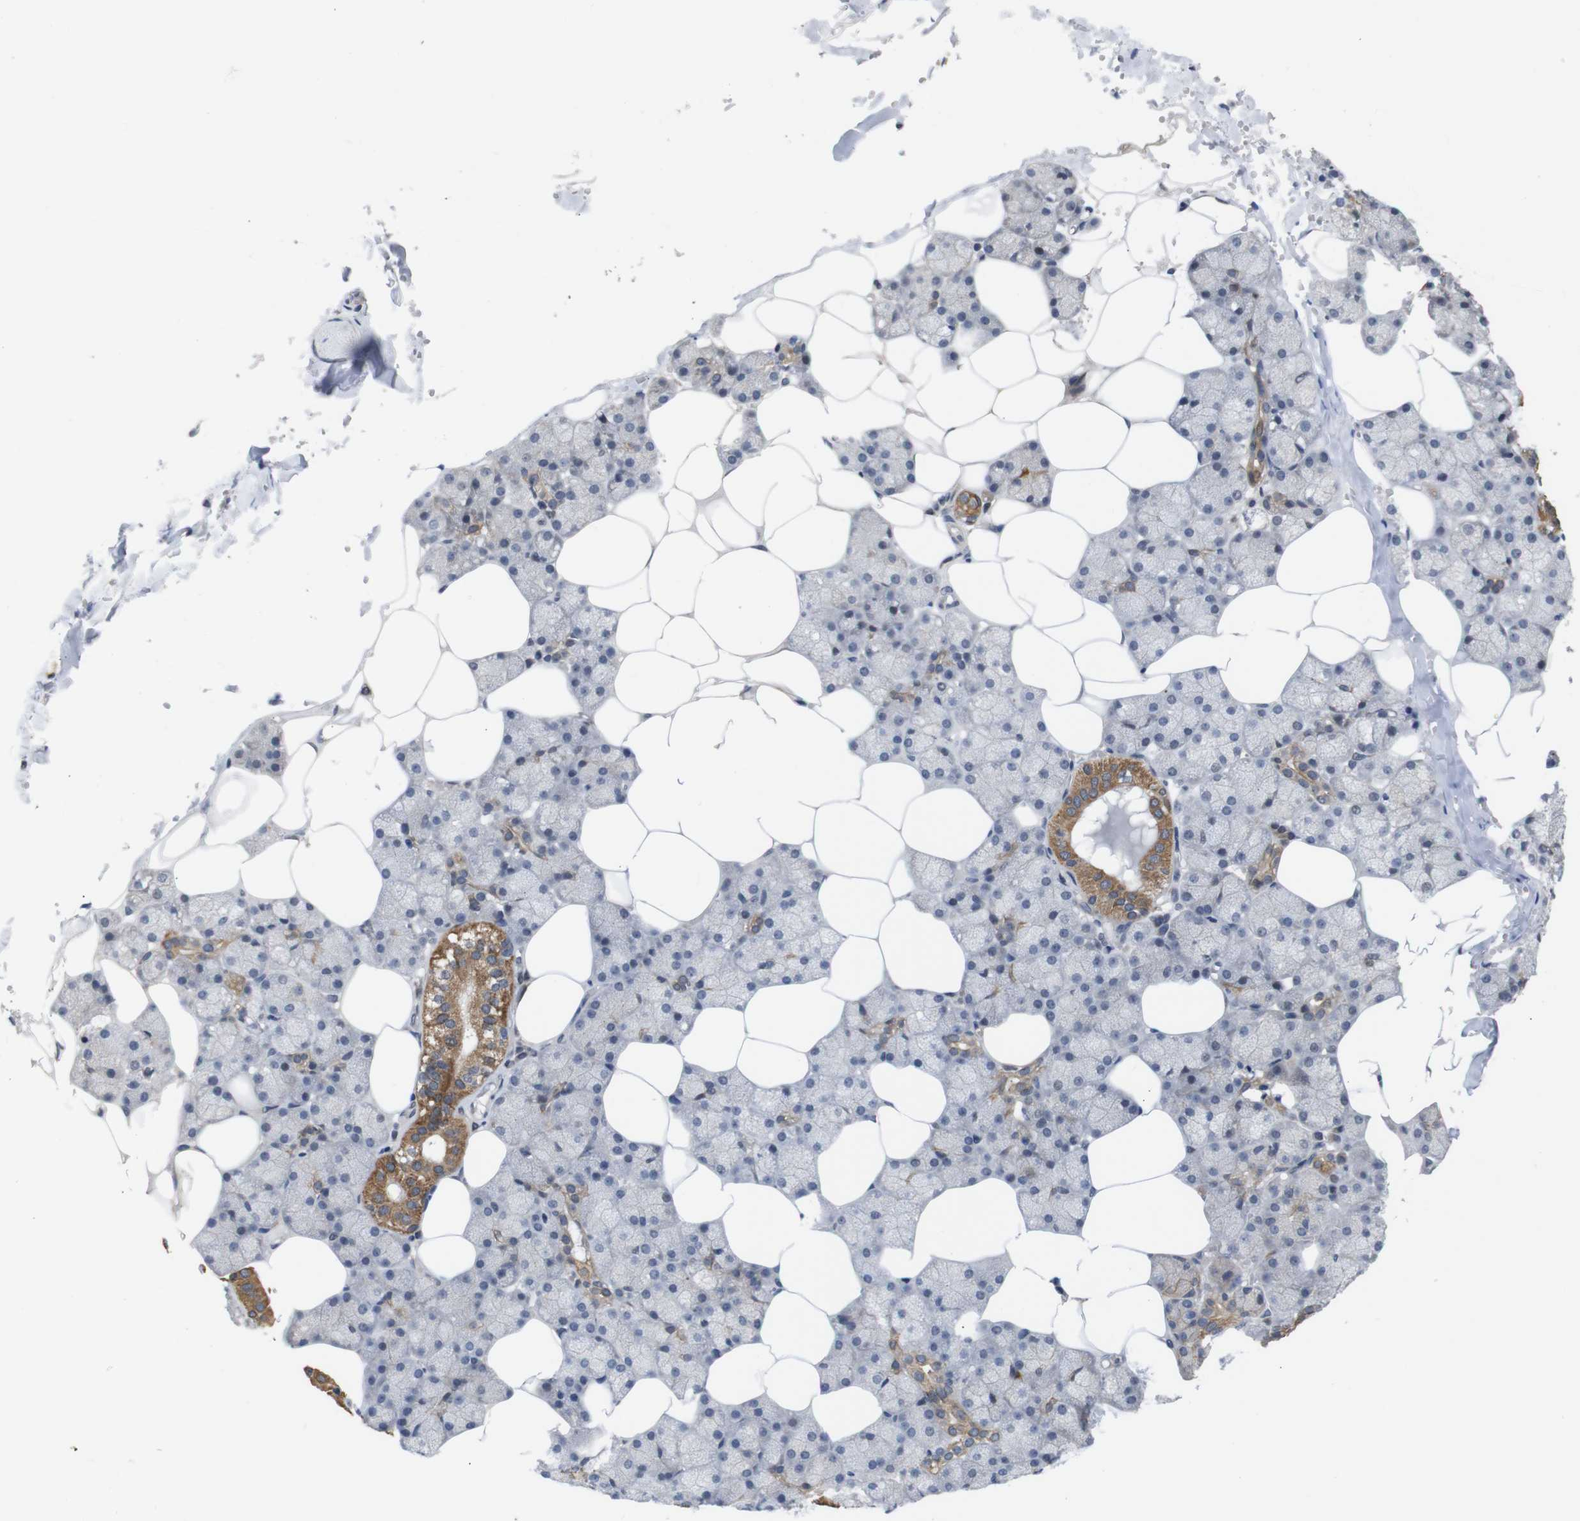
{"staining": {"intensity": "strong", "quantity": "<25%", "location": "cytoplasmic/membranous"}, "tissue": "salivary gland", "cell_type": "Glandular cells", "image_type": "normal", "snomed": [{"axis": "morphology", "description": "Normal tissue, NOS"}, {"axis": "topography", "description": "Salivary gland"}], "caption": "High-magnification brightfield microscopy of unremarkable salivary gland stained with DAB (brown) and counterstained with hematoxylin (blue). glandular cells exhibit strong cytoplasmic/membranous staining is identified in about<25% of cells.", "gene": "ATP7B", "patient": {"sex": "male", "age": 62}}